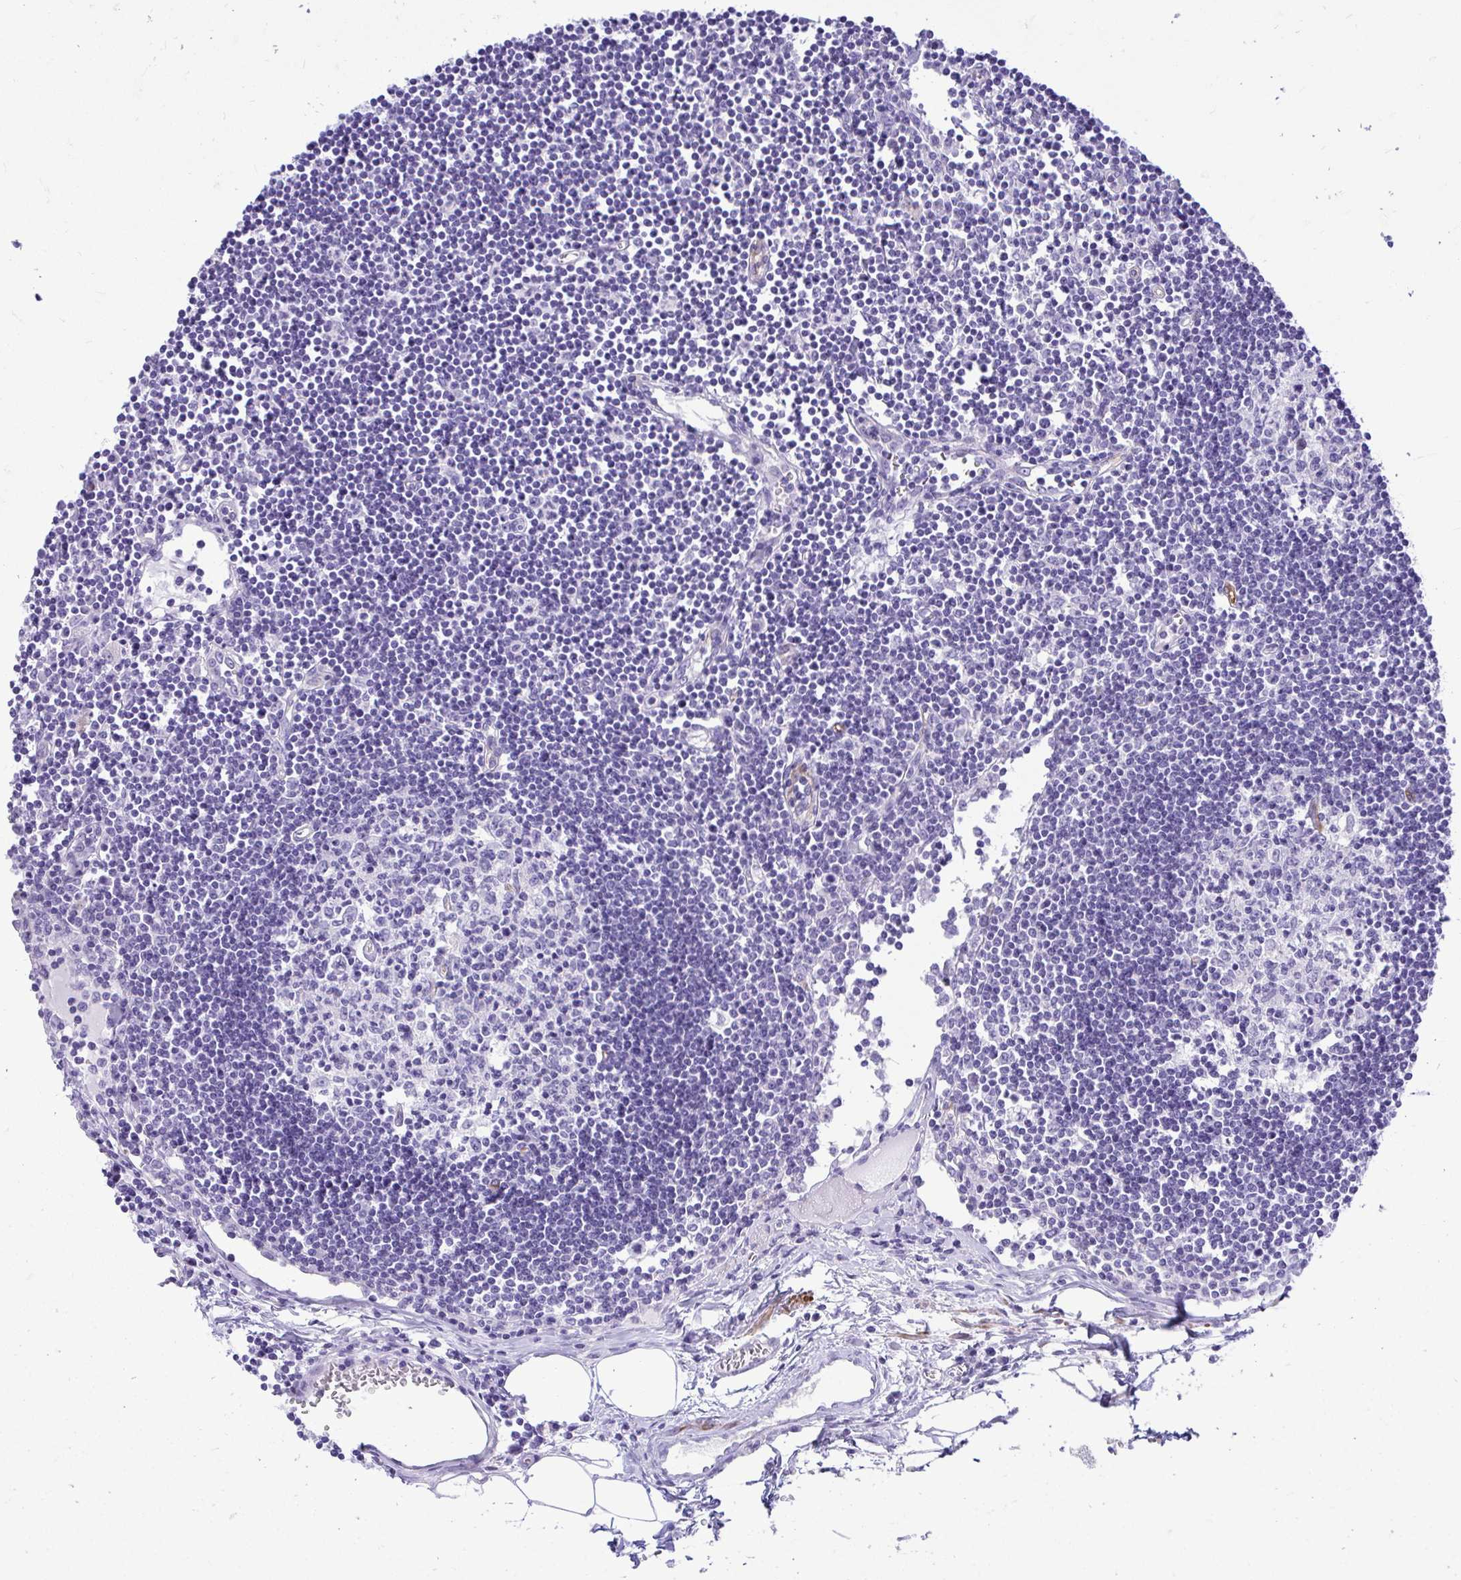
{"staining": {"intensity": "negative", "quantity": "none", "location": "none"}, "tissue": "lymph node", "cell_type": "Germinal center cells", "image_type": "normal", "snomed": [{"axis": "morphology", "description": "Normal tissue, NOS"}, {"axis": "topography", "description": "Lymph node"}], "caption": "Immunohistochemical staining of unremarkable lymph node demonstrates no significant positivity in germinal center cells.", "gene": "ABCG2", "patient": {"sex": "female", "age": 65}}